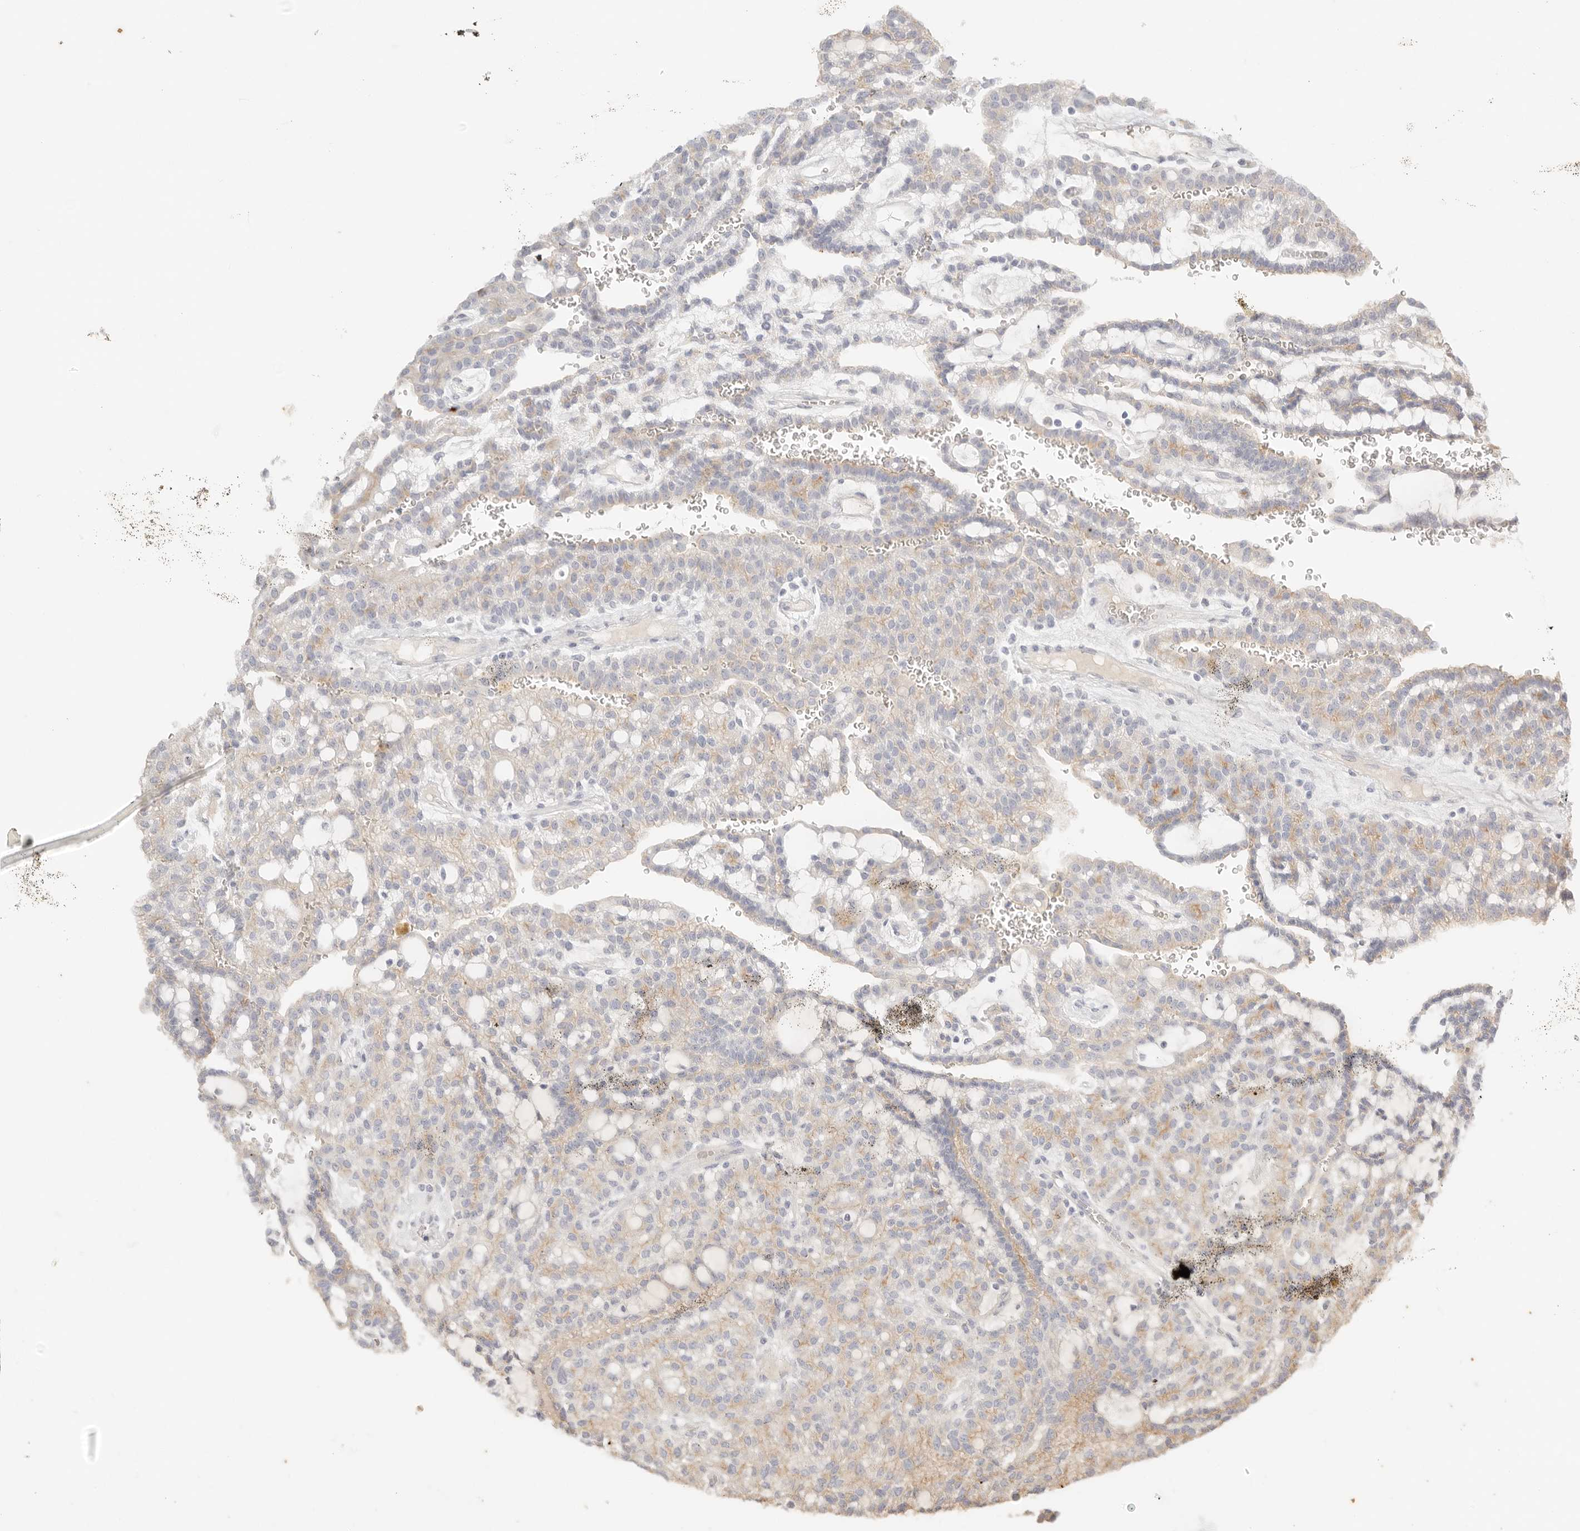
{"staining": {"intensity": "weak", "quantity": "<25%", "location": "cytoplasmic/membranous"}, "tissue": "renal cancer", "cell_type": "Tumor cells", "image_type": "cancer", "snomed": [{"axis": "morphology", "description": "Adenocarcinoma, NOS"}, {"axis": "topography", "description": "Kidney"}], "caption": "This is an immunohistochemistry (IHC) image of renal cancer (adenocarcinoma). There is no expression in tumor cells.", "gene": "CEP120", "patient": {"sex": "male", "age": 63}}